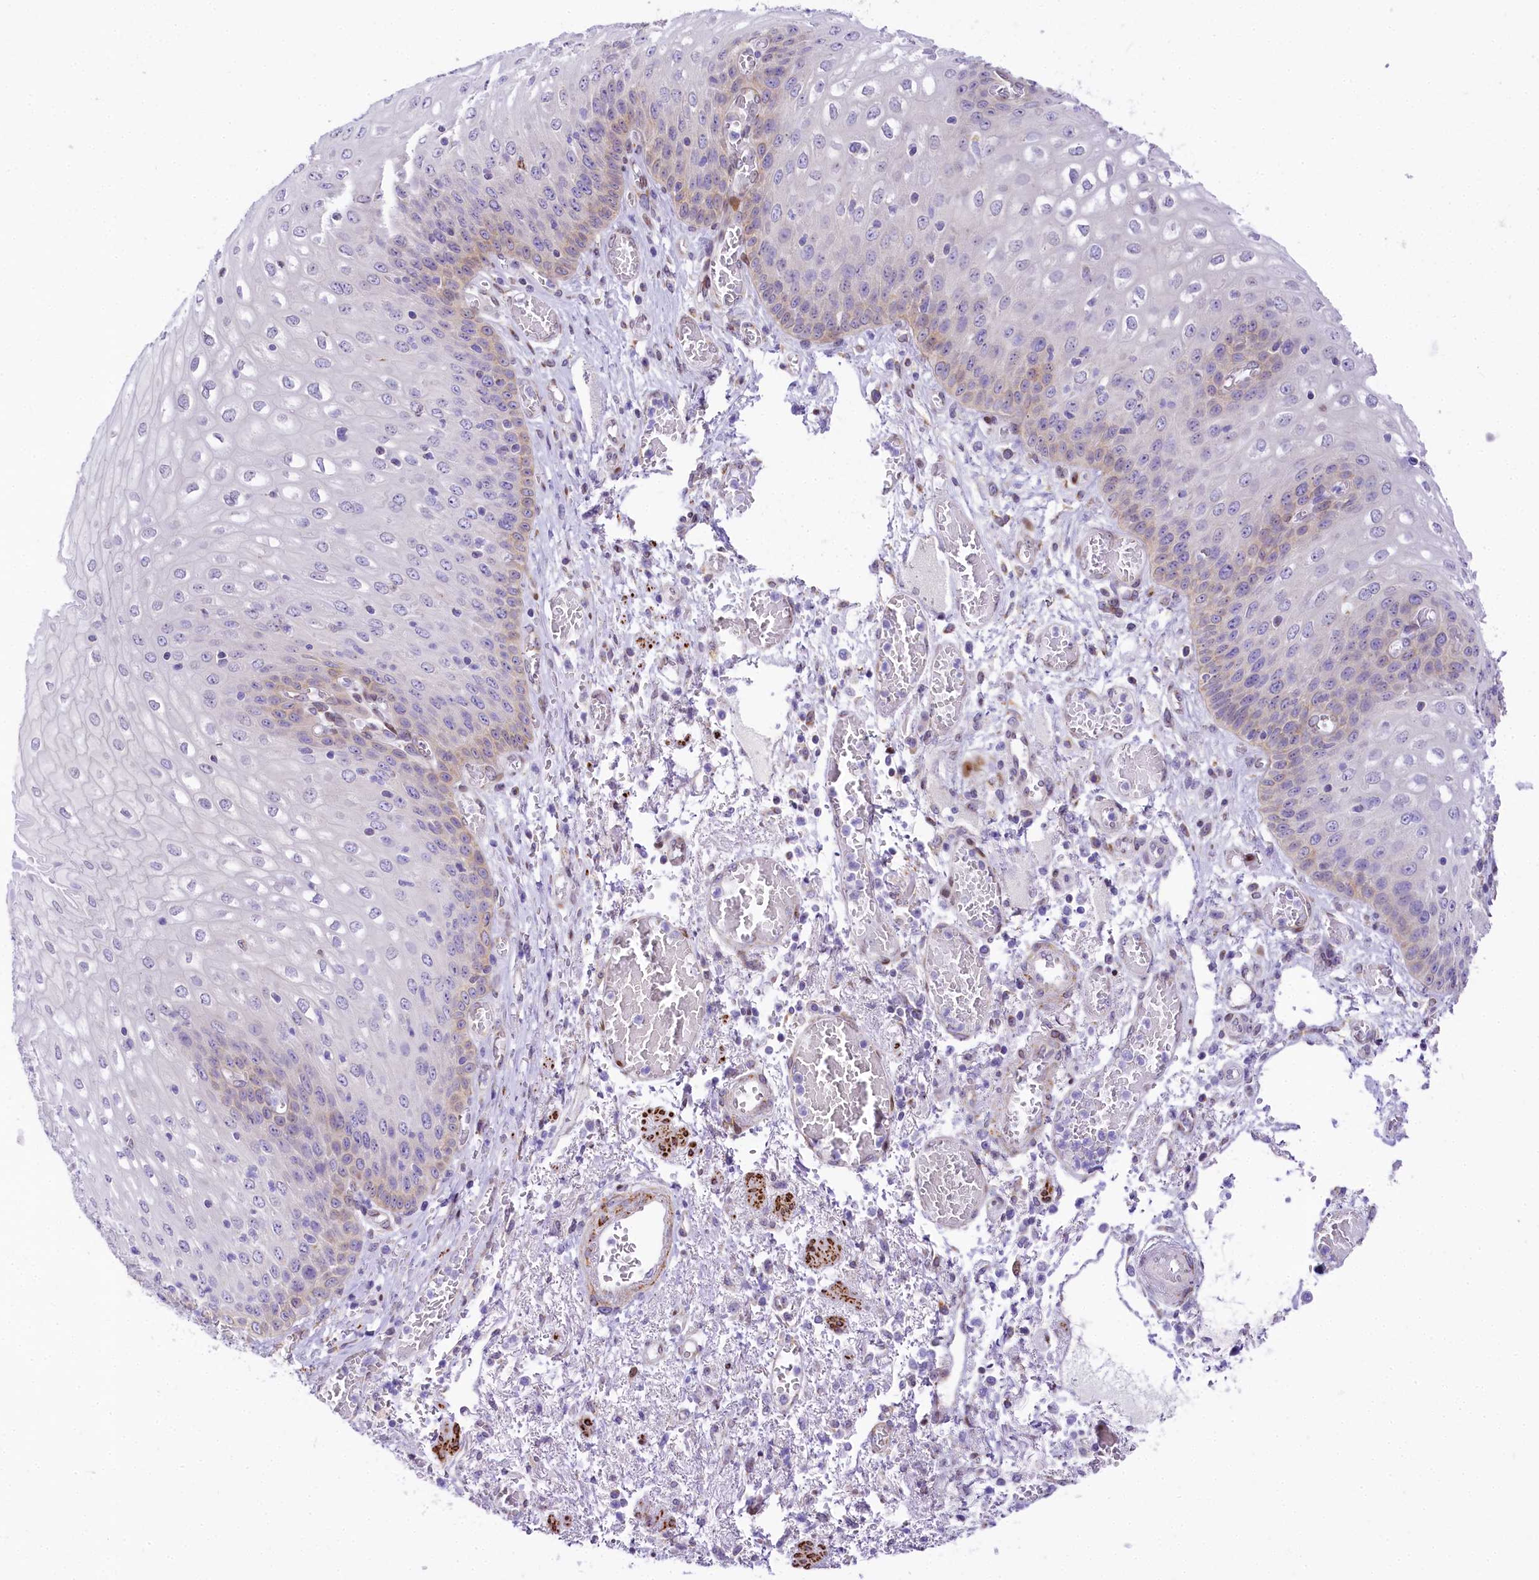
{"staining": {"intensity": "weak", "quantity": "<25%", "location": "cytoplasmic/membranous"}, "tissue": "esophagus", "cell_type": "Squamous epithelial cells", "image_type": "normal", "snomed": [{"axis": "morphology", "description": "Normal tissue, NOS"}, {"axis": "topography", "description": "Esophagus"}], "caption": "The micrograph displays no staining of squamous epithelial cells in benign esophagus. (Brightfield microscopy of DAB immunohistochemistry at high magnification).", "gene": "PPIP5K2", "patient": {"sex": "male", "age": 81}}